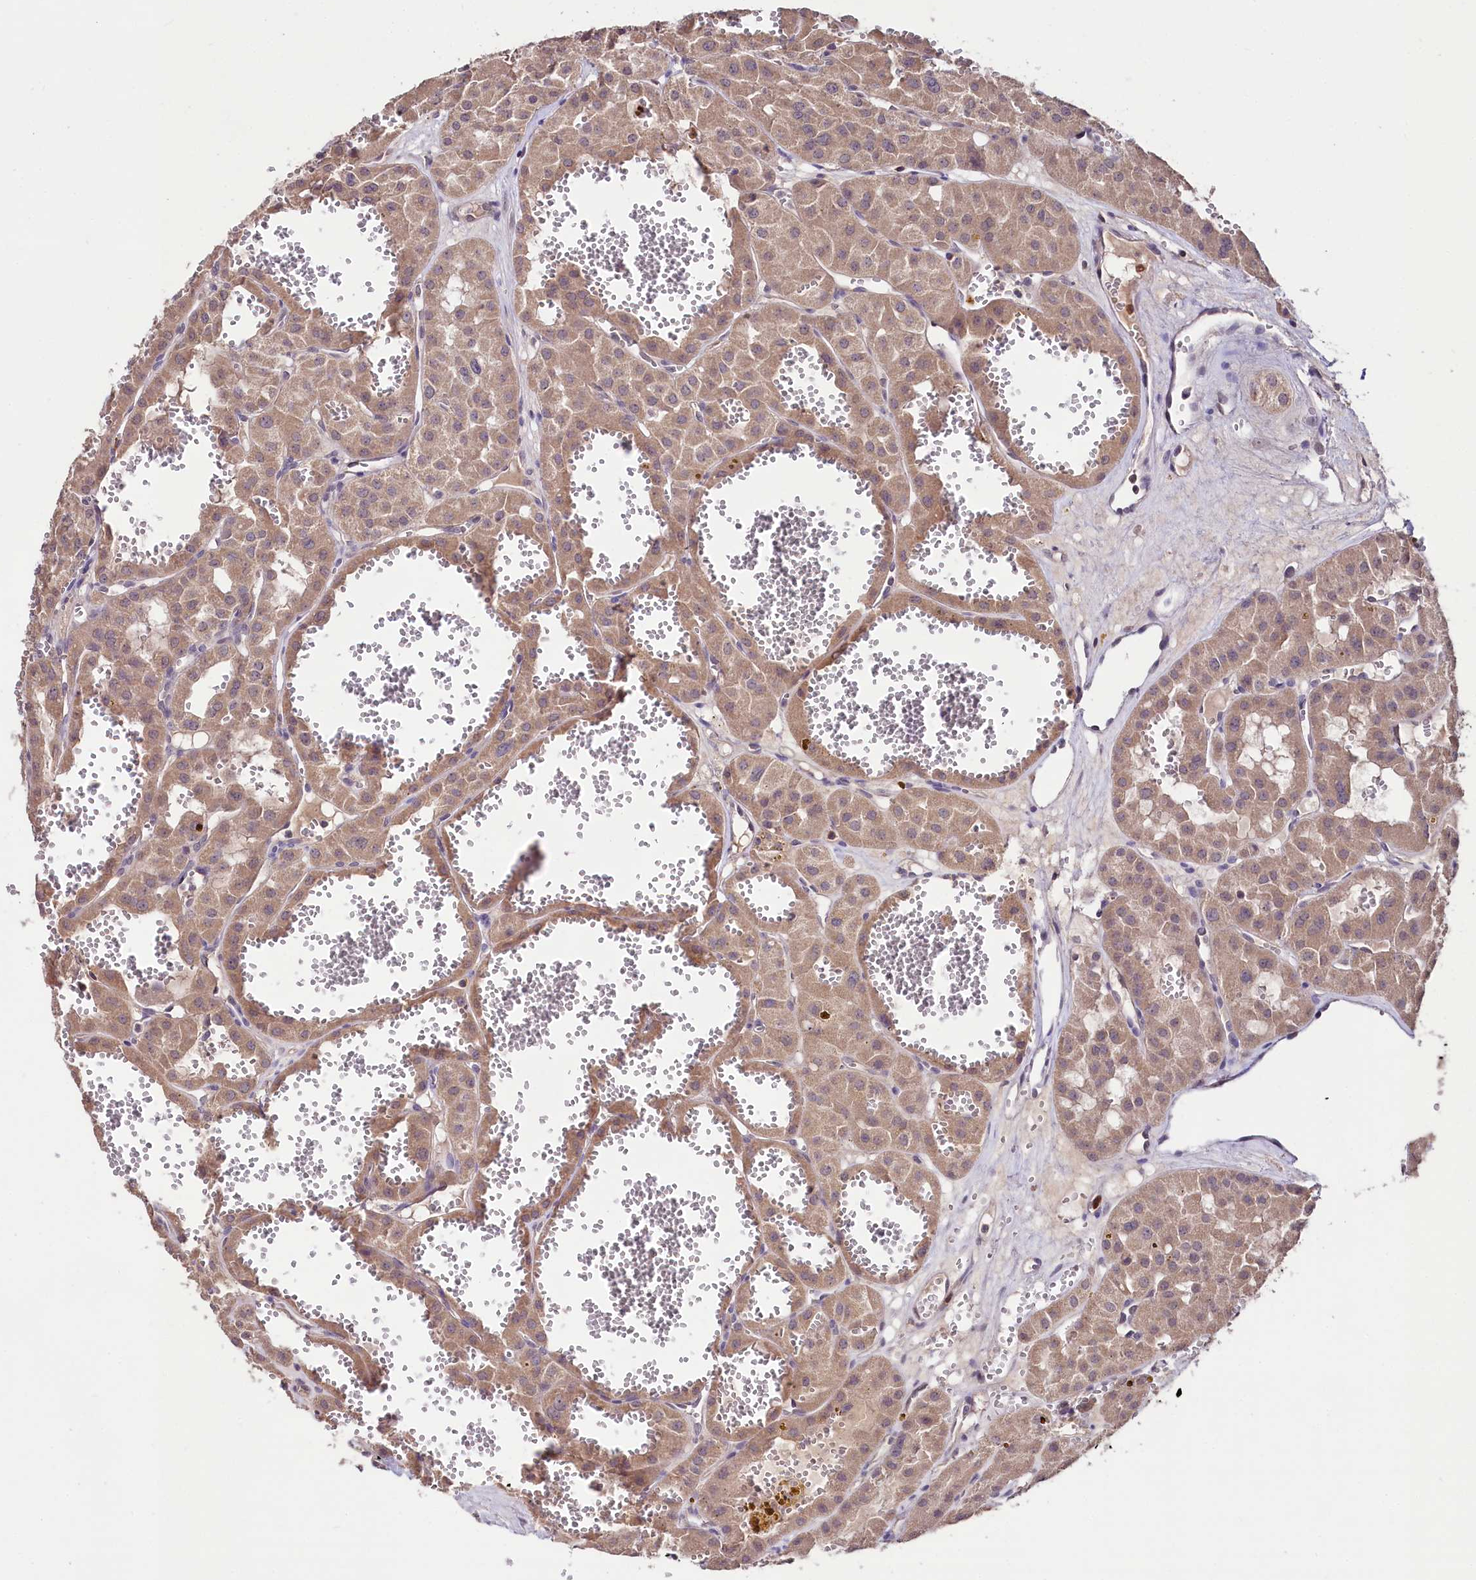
{"staining": {"intensity": "weak", "quantity": ">75%", "location": "cytoplasmic/membranous"}, "tissue": "renal cancer", "cell_type": "Tumor cells", "image_type": "cancer", "snomed": [{"axis": "morphology", "description": "Carcinoma, NOS"}, {"axis": "topography", "description": "Kidney"}], "caption": "This photomicrograph reveals renal carcinoma stained with IHC to label a protein in brown. The cytoplasmic/membranous of tumor cells show weak positivity for the protein. Nuclei are counter-stained blue.", "gene": "KLRB1", "patient": {"sex": "female", "age": 75}}